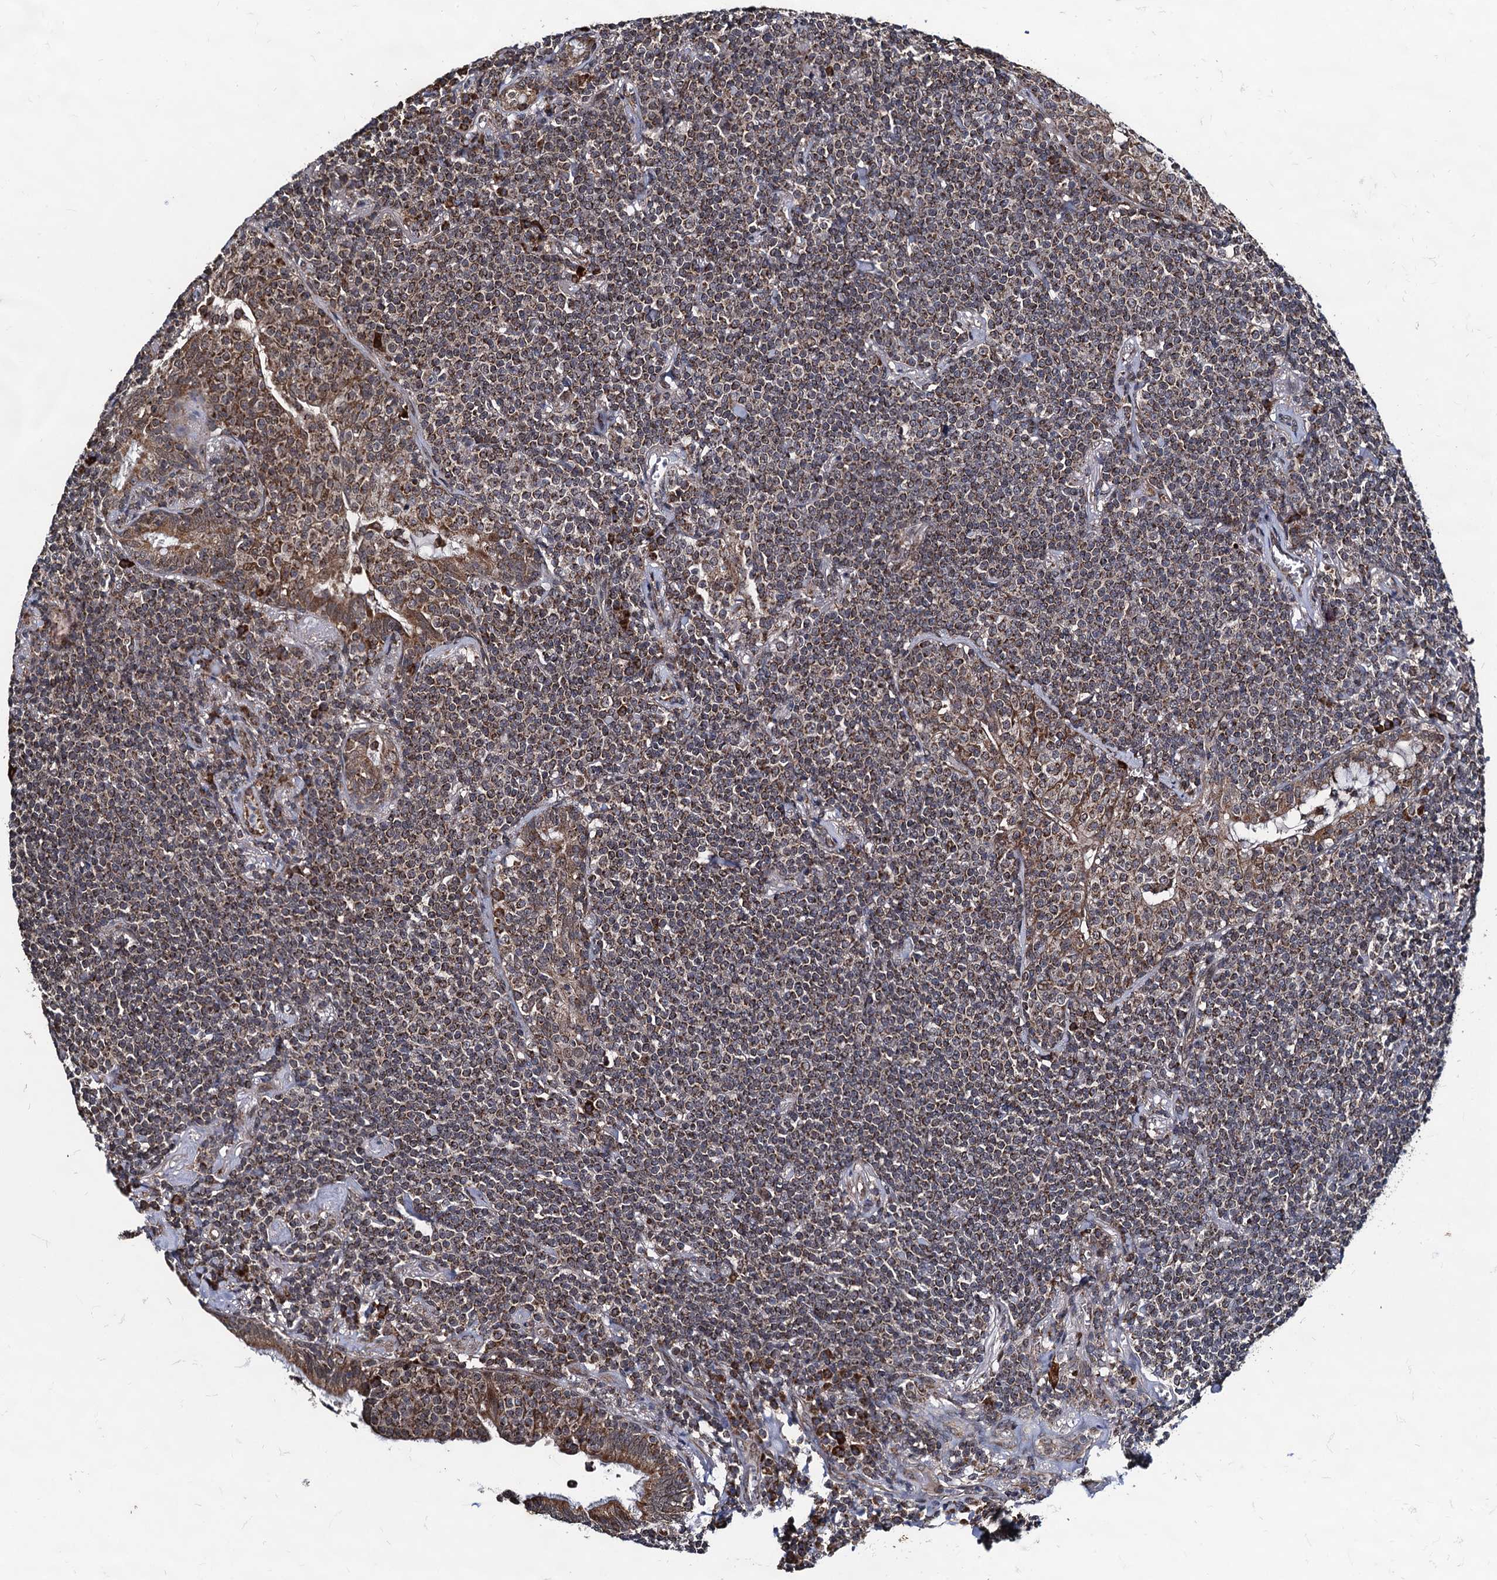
{"staining": {"intensity": "moderate", "quantity": "25%-75%", "location": "cytoplasmic/membranous"}, "tissue": "lymphoma", "cell_type": "Tumor cells", "image_type": "cancer", "snomed": [{"axis": "morphology", "description": "Malignant lymphoma, non-Hodgkin's type, Low grade"}, {"axis": "topography", "description": "Lung"}], "caption": "The photomicrograph exhibits immunohistochemical staining of malignant lymphoma, non-Hodgkin's type (low-grade). There is moderate cytoplasmic/membranous expression is seen in approximately 25%-75% of tumor cells. The protein of interest is stained brown, and the nuclei are stained in blue (DAB (3,3'-diaminobenzidine) IHC with brightfield microscopy, high magnification).", "gene": "CMPK2", "patient": {"sex": "female", "age": 71}}